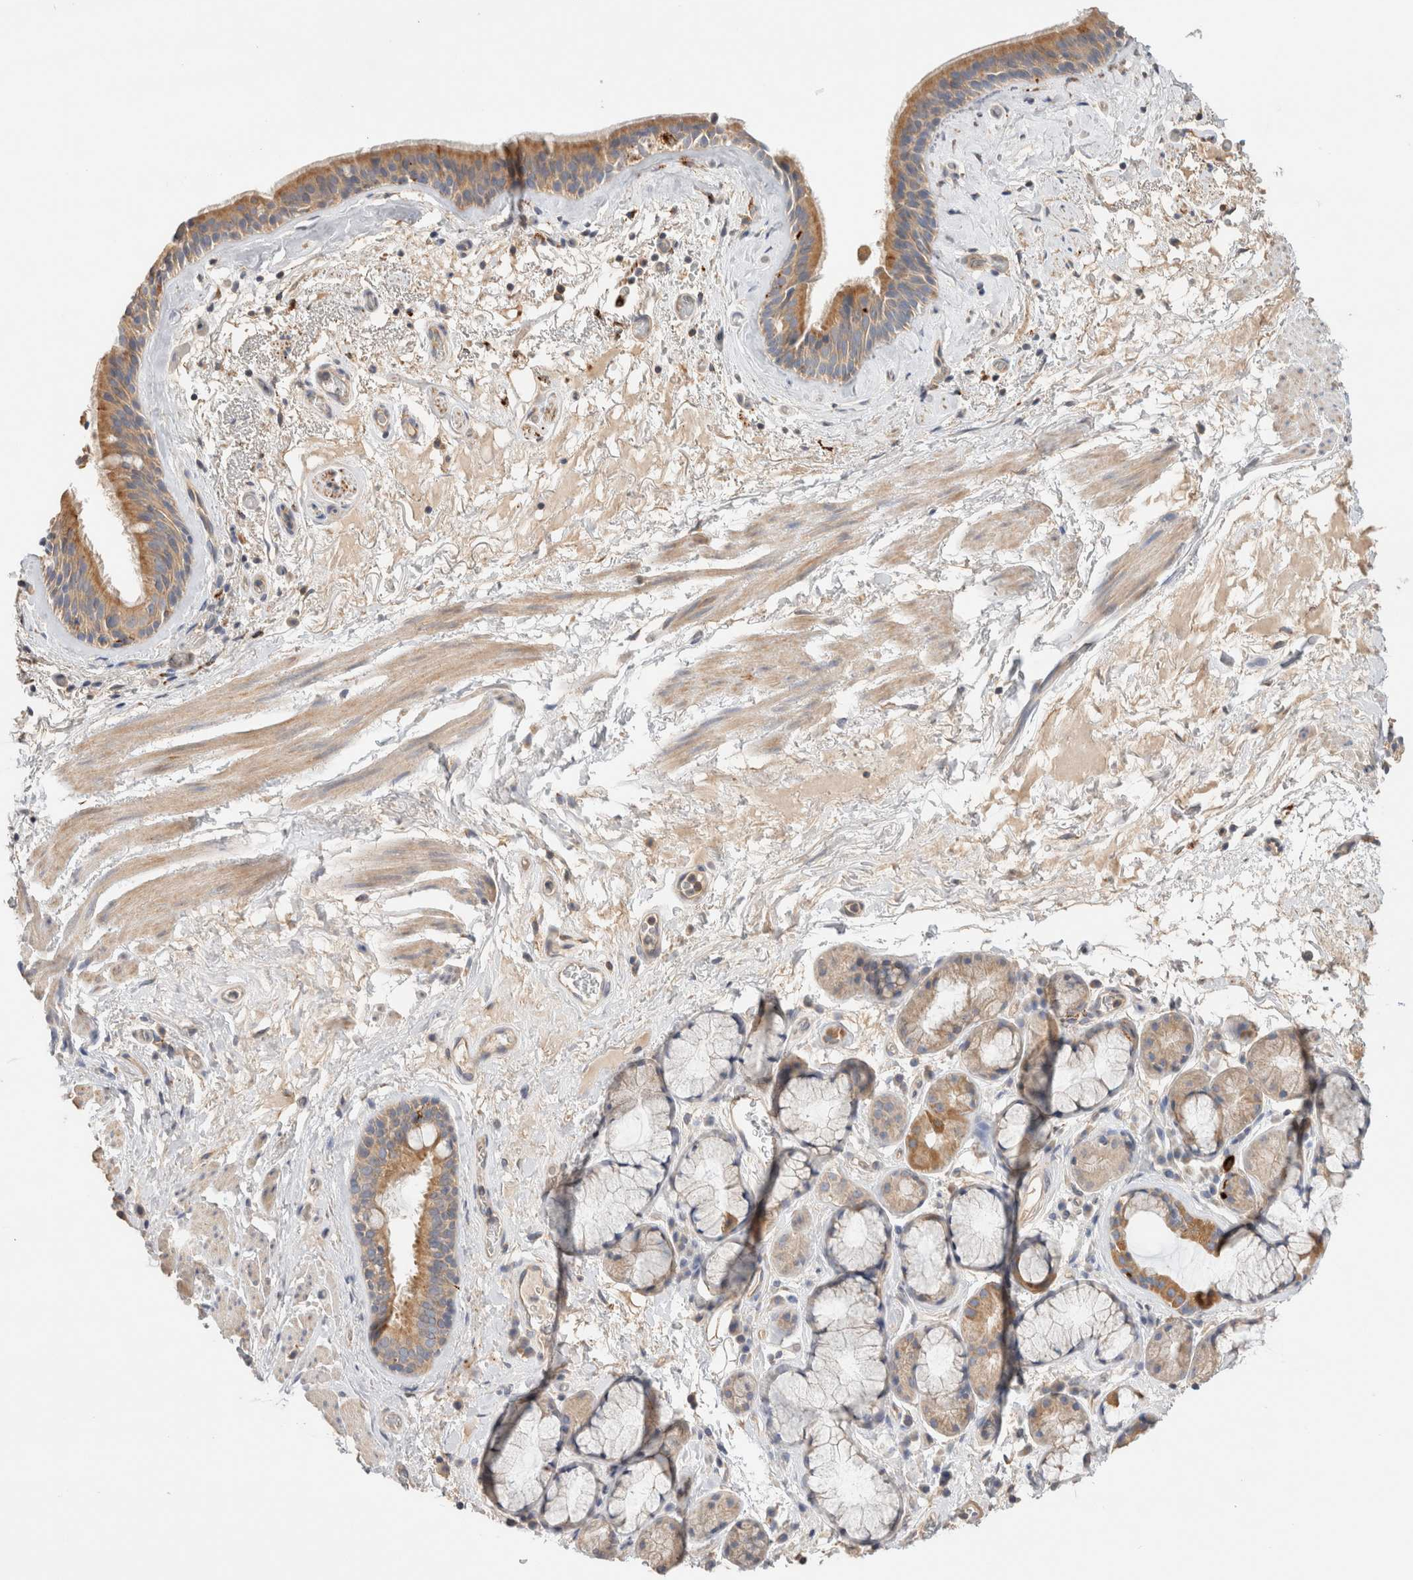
{"staining": {"intensity": "moderate", "quantity": ">75%", "location": "cytoplasmic/membranous"}, "tissue": "bronchus", "cell_type": "Respiratory epithelial cells", "image_type": "normal", "snomed": [{"axis": "morphology", "description": "Normal tissue, NOS"}, {"axis": "topography", "description": "Cartilage tissue"}], "caption": "This image demonstrates normal bronchus stained with IHC to label a protein in brown. The cytoplasmic/membranous of respiratory epithelial cells show moderate positivity for the protein. Nuclei are counter-stained blue.", "gene": "B3GNTL1", "patient": {"sex": "female", "age": 63}}